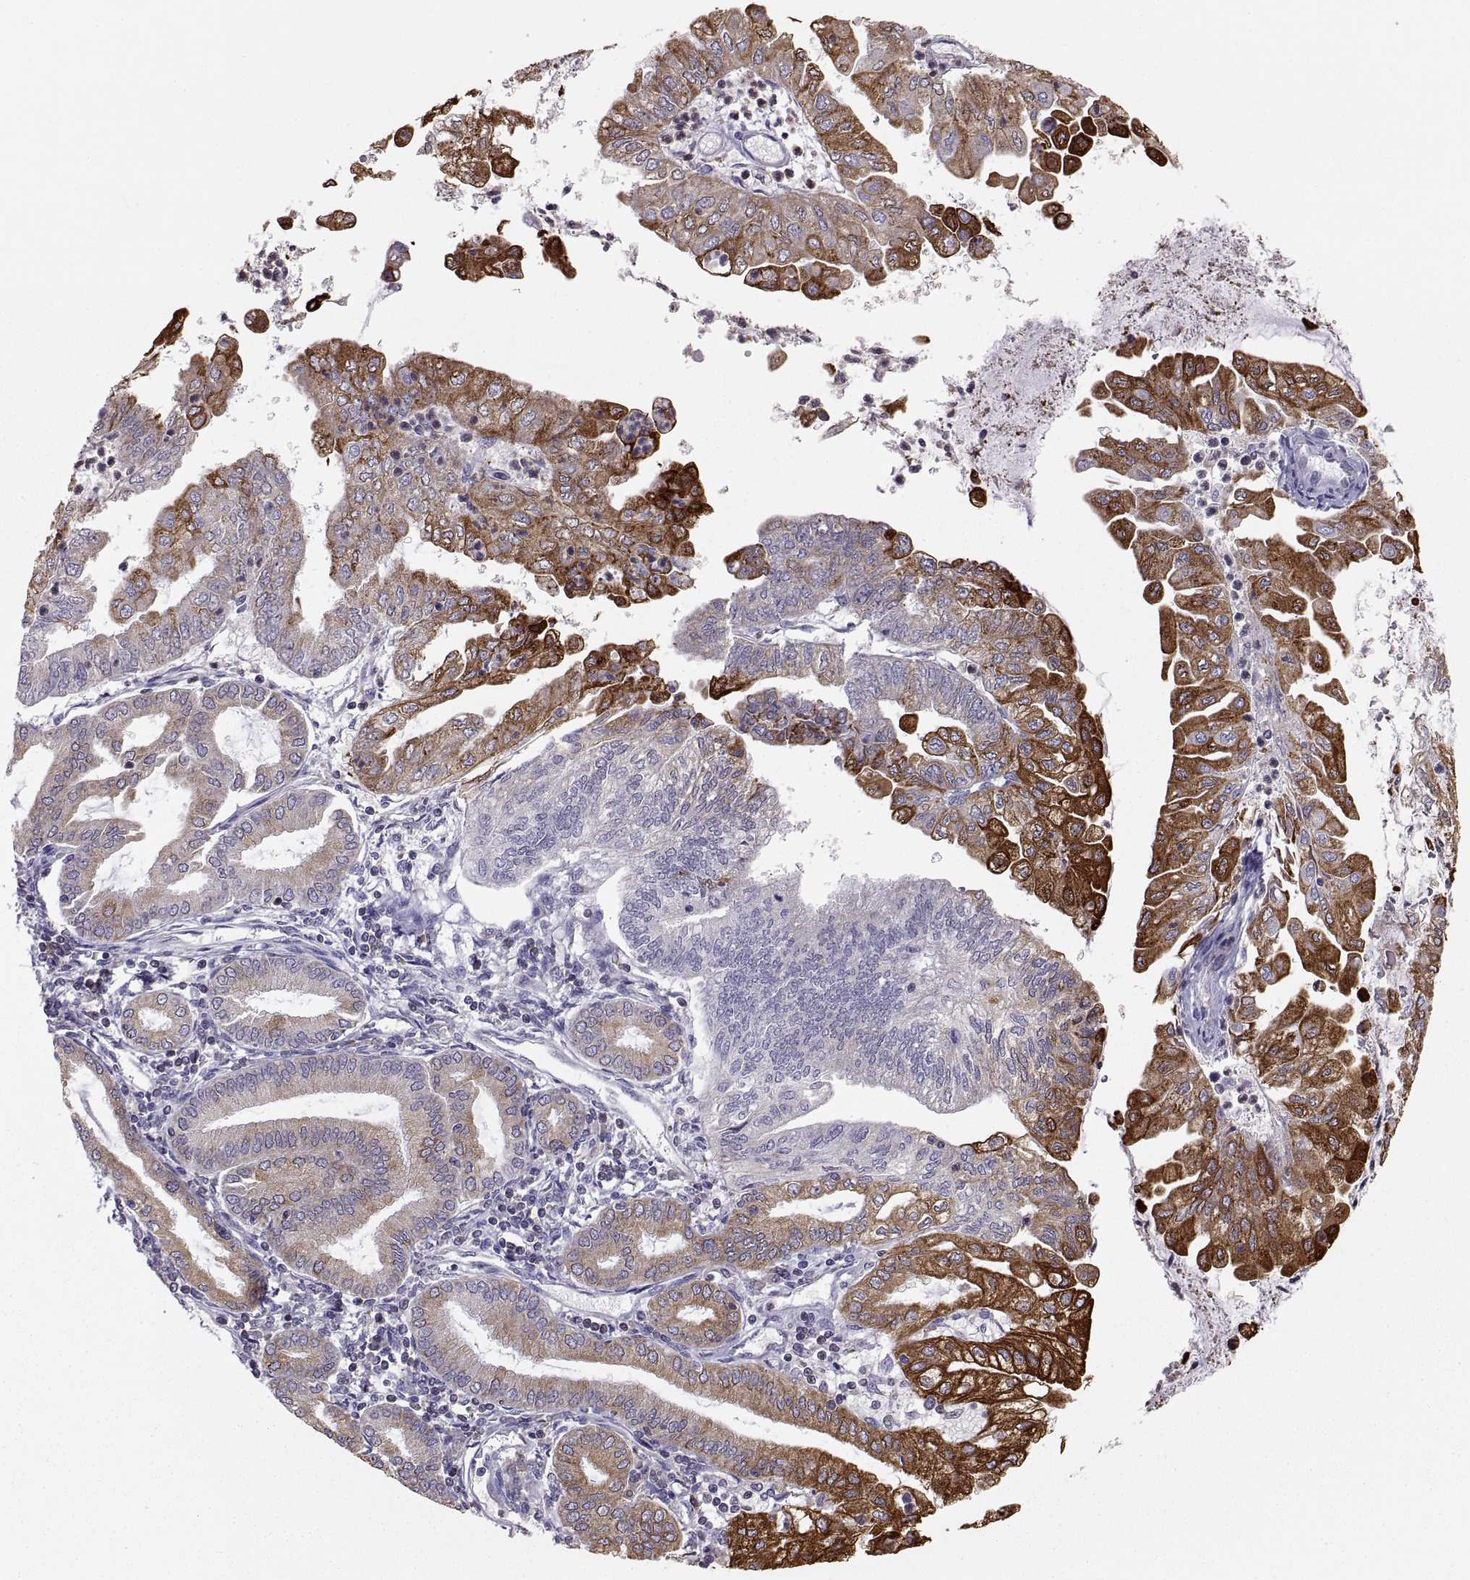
{"staining": {"intensity": "strong", "quantity": "<25%", "location": "cytoplasmic/membranous"}, "tissue": "endometrial cancer", "cell_type": "Tumor cells", "image_type": "cancer", "snomed": [{"axis": "morphology", "description": "Adenocarcinoma, NOS"}, {"axis": "topography", "description": "Endometrium"}], "caption": "The histopathology image exhibits a brown stain indicating the presence of a protein in the cytoplasmic/membranous of tumor cells in endometrial adenocarcinoma. Immunohistochemistry stains the protein of interest in brown and the nuclei are stained blue.", "gene": "ERO1A", "patient": {"sex": "female", "age": 55}}